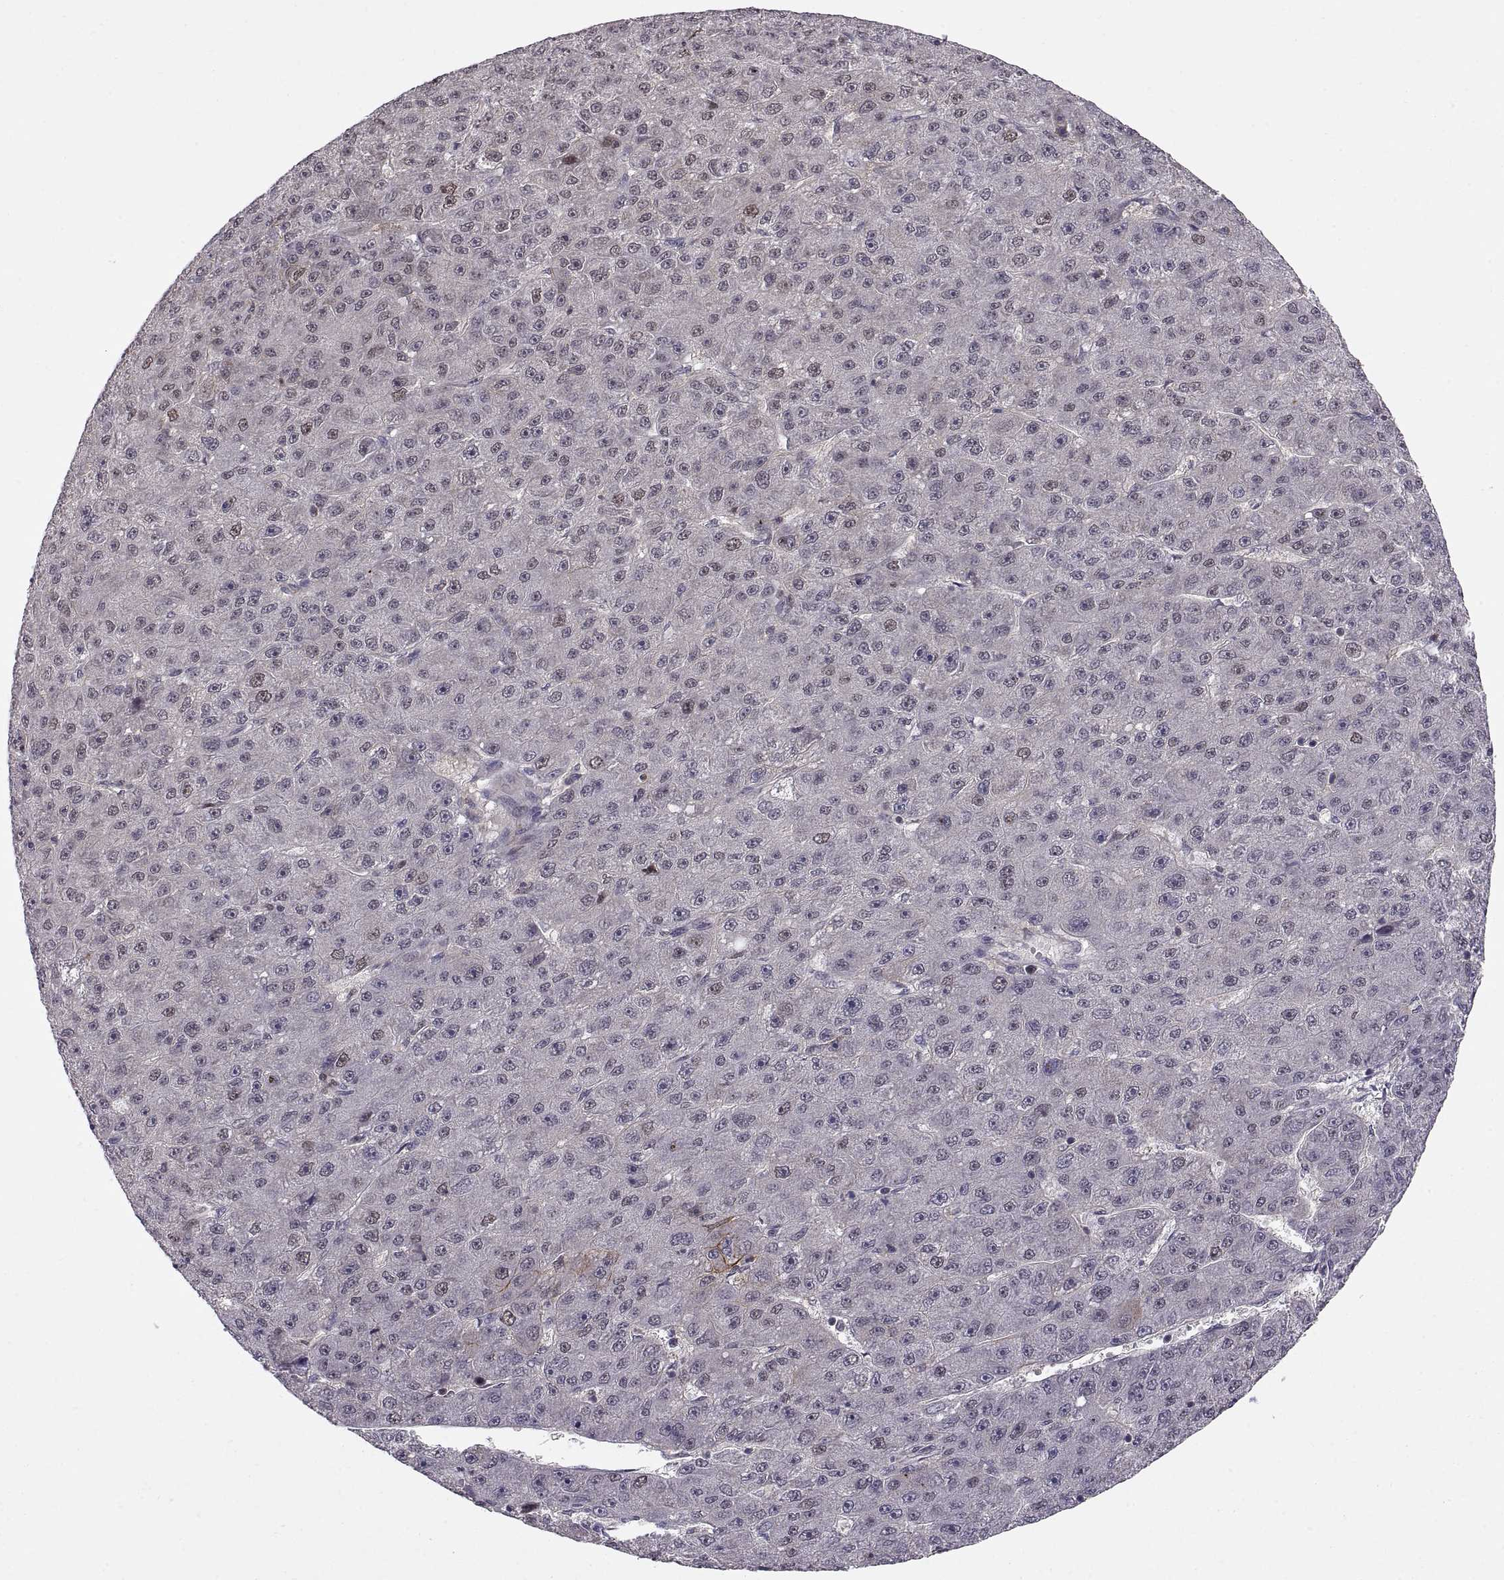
{"staining": {"intensity": "weak", "quantity": "<25%", "location": "nuclear"}, "tissue": "liver cancer", "cell_type": "Tumor cells", "image_type": "cancer", "snomed": [{"axis": "morphology", "description": "Carcinoma, Hepatocellular, NOS"}, {"axis": "topography", "description": "Liver"}], "caption": "This is a photomicrograph of immunohistochemistry (IHC) staining of liver cancer (hepatocellular carcinoma), which shows no positivity in tumor cells.", "gene": "CHFR", "patient": {"sex": "male", "age": 67}}